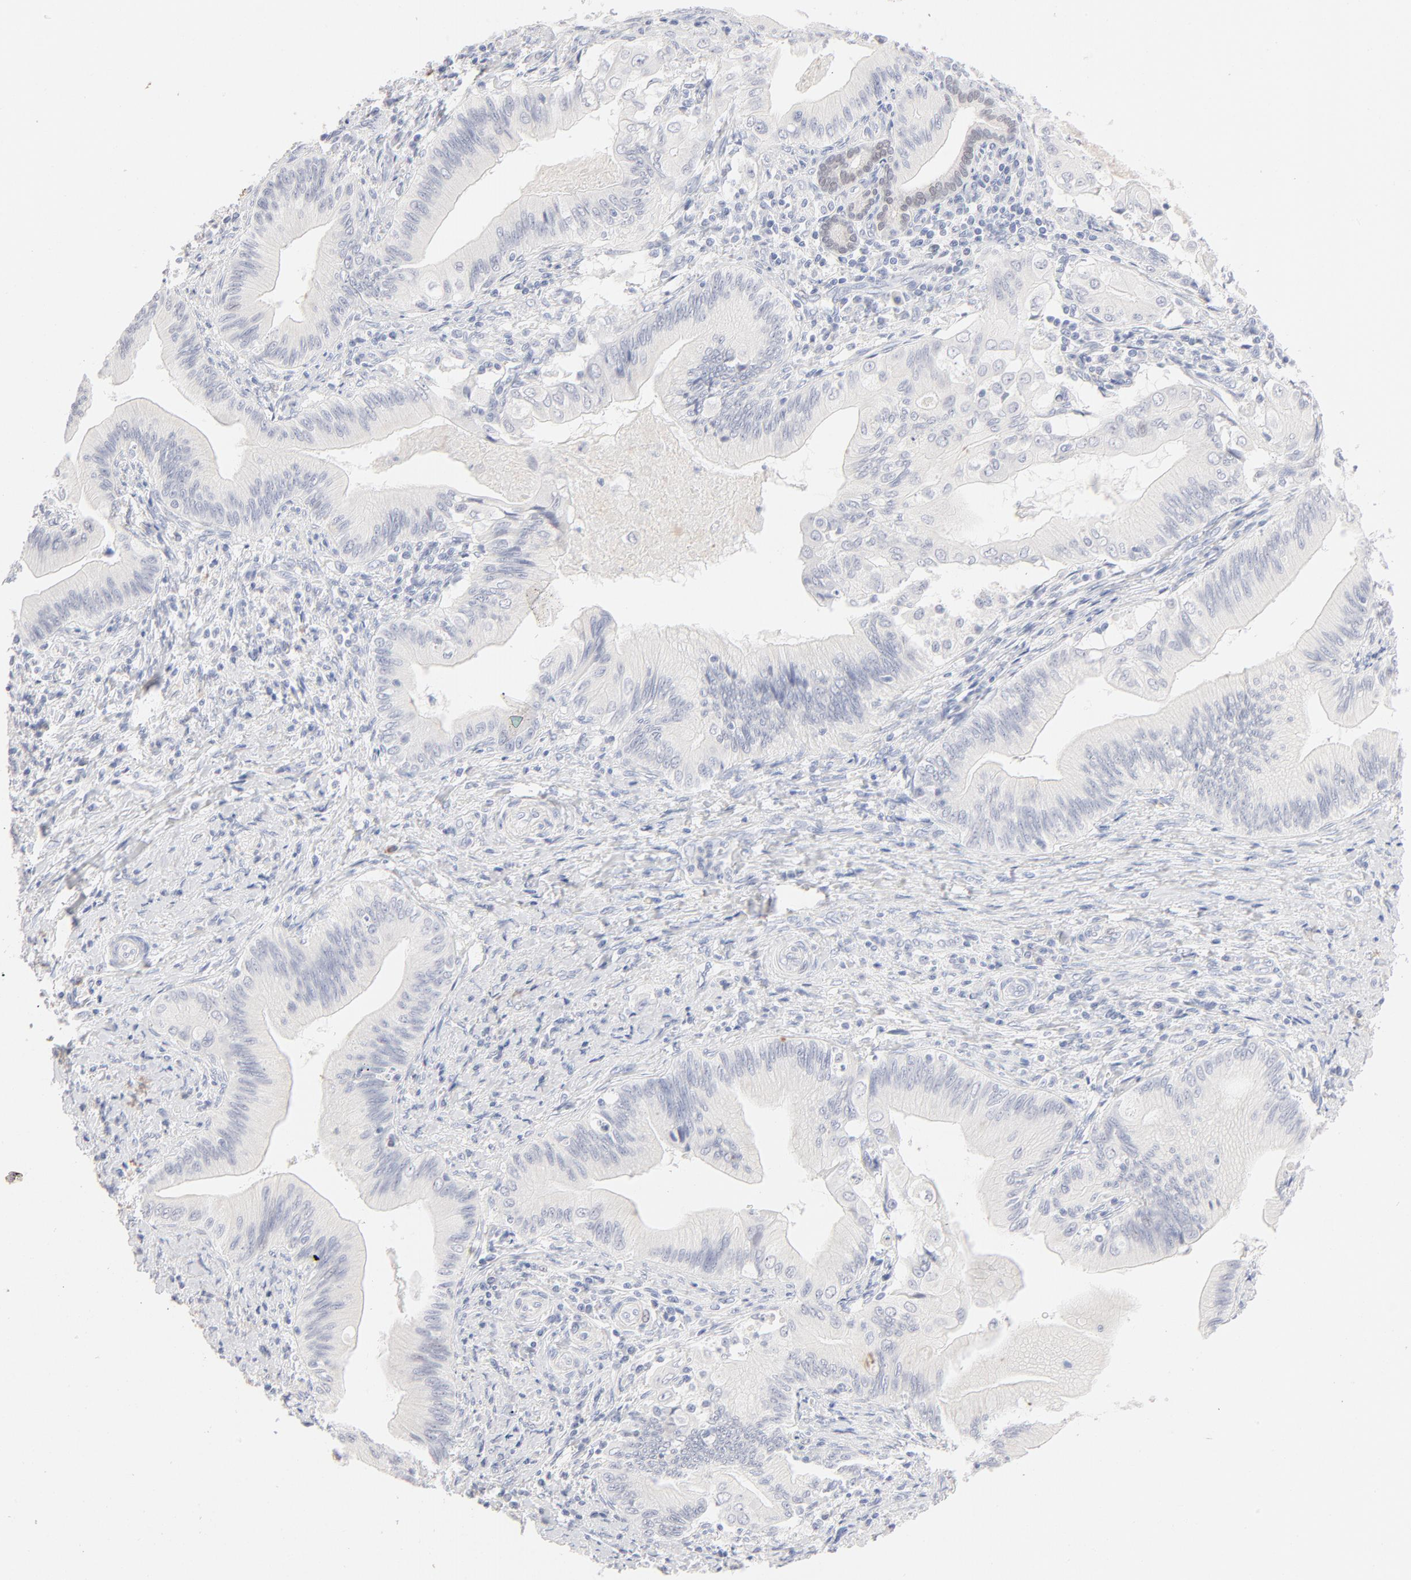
{"staining": {"intensity": "negative", "quantity": "none", "location": "none"}, "tissue": "liver cancer", "cell_type": "Tumor cells", "image_type": "cancer", "snomed": [{"axis": "morphology", "description": "Cholangiocarcinoma"}, {"axis": "topography", "description": "Liver"}], "caption": "The histopathology image shows no significant positivity in tumor cells of liver cancer.", "gene": "ONECUT1", "patient": {"sex": "male", "age": 58}}